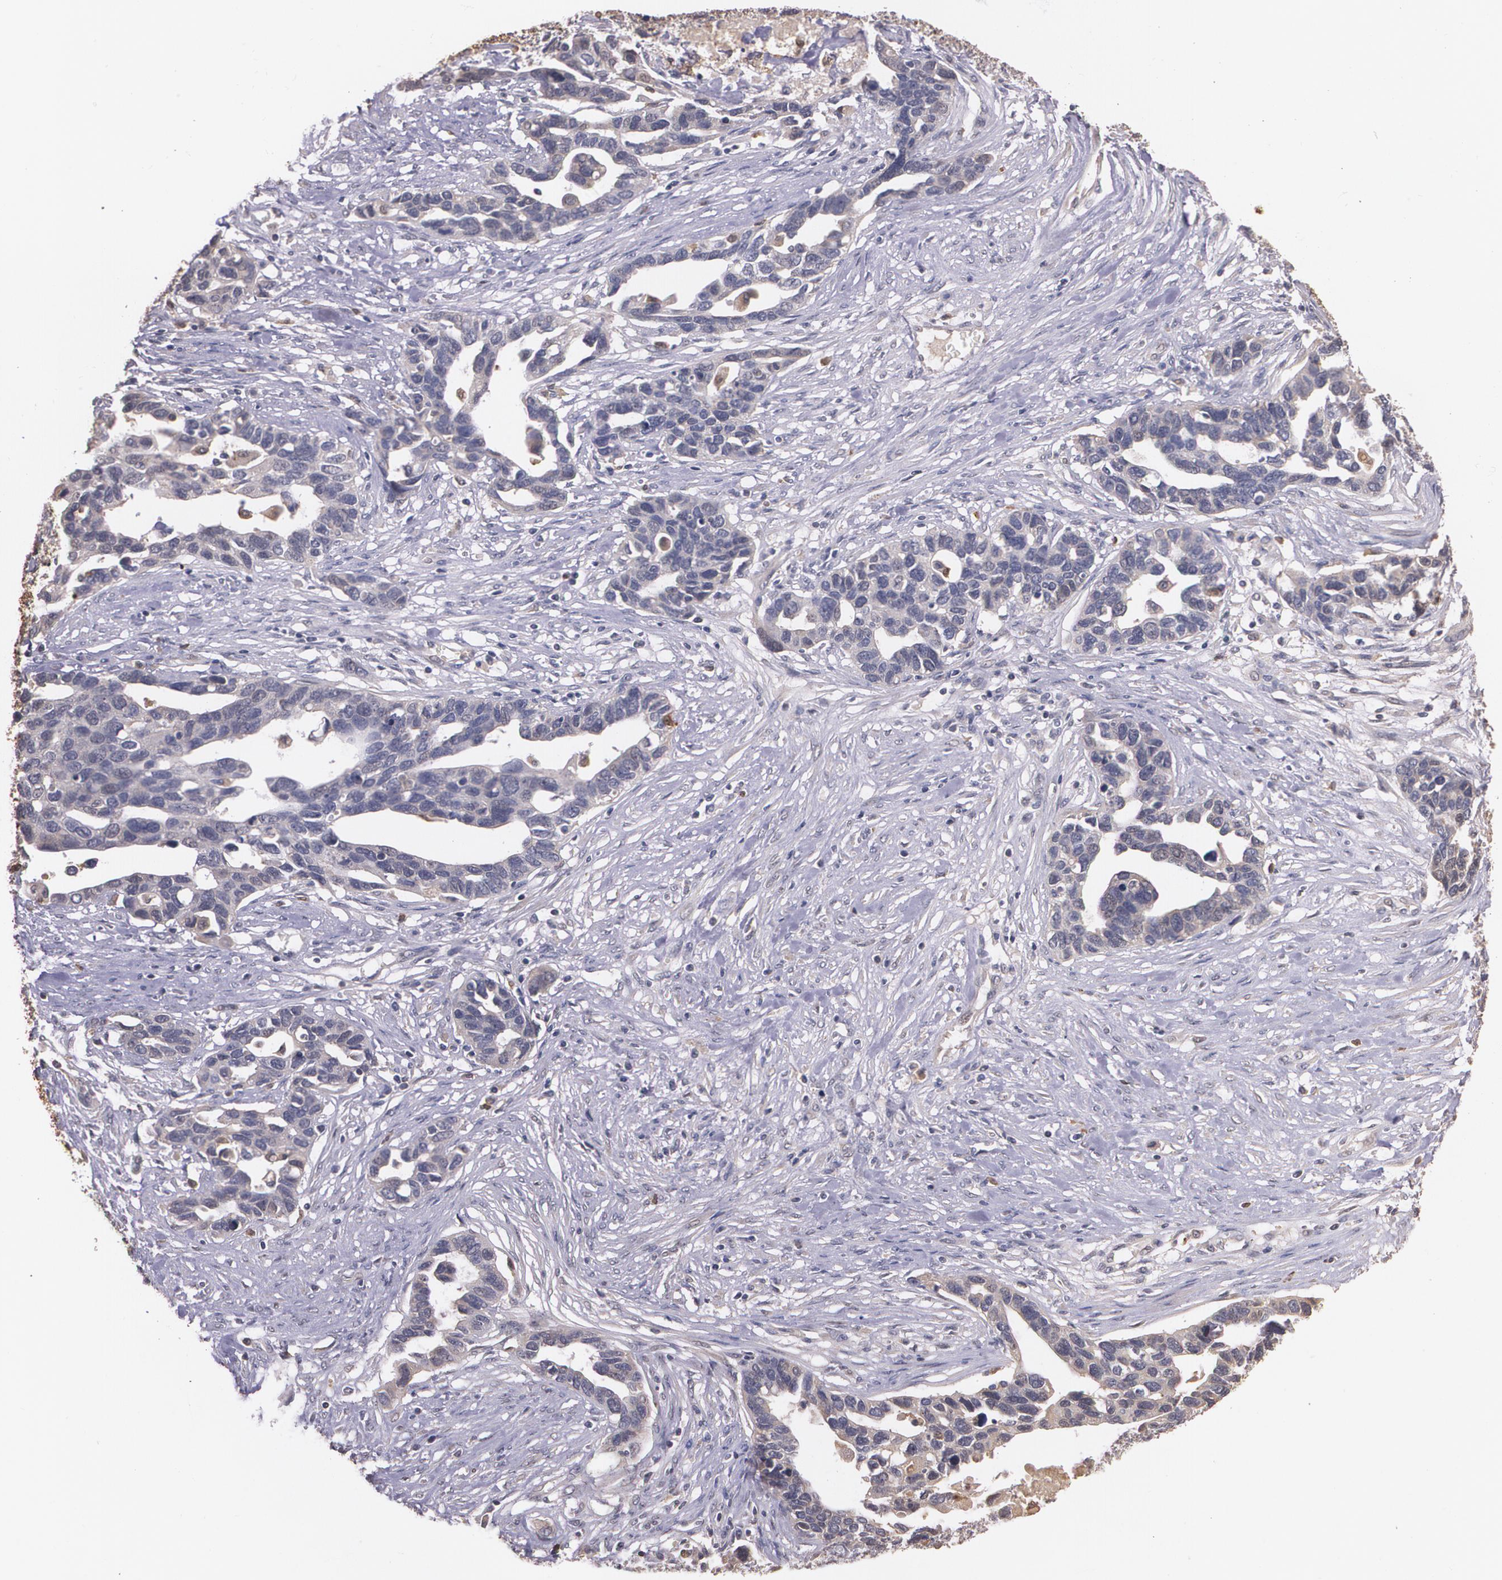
{"staining": {"intensity": "weak", "quantity": "25%-75%", "location": "cytoplasmic/membranous"}, "tissue": "ovarian cancer", "cell_type": "Tumor cells", "image_type": "cancer", "snomed": [{"axis": "morphology", "description": "Cystadenocarcinoma, serous, NOS"}, {"axis": "topography", "description": "Ovary"}], "caption": "DAB (3,3'-diaminobenzidine) immunohistochemical staining of human ovarian serous cystadenocarcinoma exhibits weak cytoplasmic/membranous protein staining in approximately 25%-75% of tumor cells.", "gene": "PTS", "patient": {"sex": "female", "age": 54}}